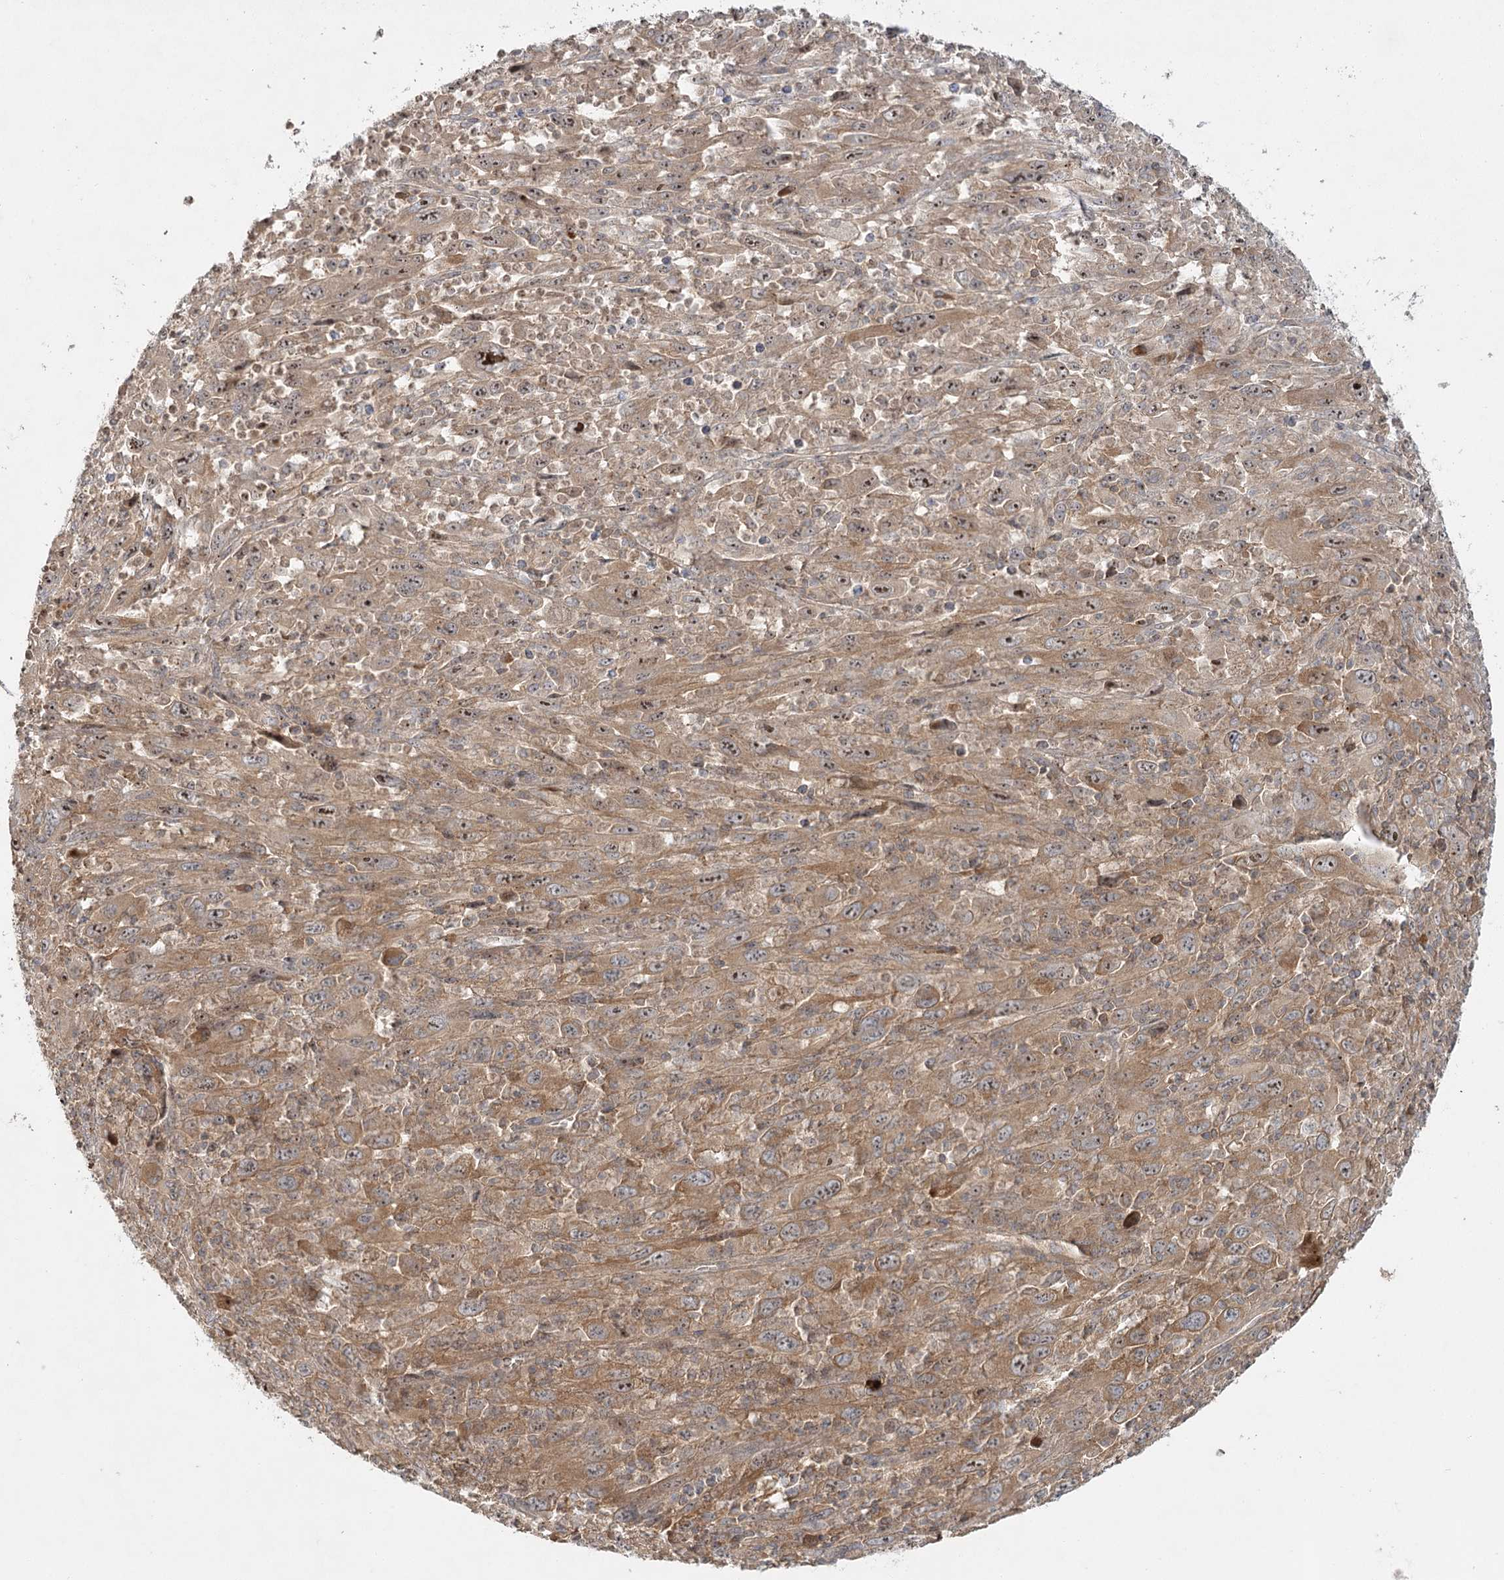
{"staining": {"intensity": "moderate", "quantity": ">75%", "location": "cytoplasmic/membranous,nuclear"}, "tissue": "melanoma", "cell_type": "Tumor cells", "image_type": "cancer", "snomed": [{"axis": "morphology", "description": "Malignant melanoma, Metastatic site"}, {"axis": "topography", "description": "Skin"}], "caption": "Protein expression analysis of melanoma displays moderate cytoplasmic/membranous and nuclear staining in approximately >75% of tumor cells. (Stains: DAB in brown, nuclei in blue, Microscopy: brightfield microscopy at high magnification).", "gene": "RAPGEF6", "patient": {"sex": "female", "age": 56}}